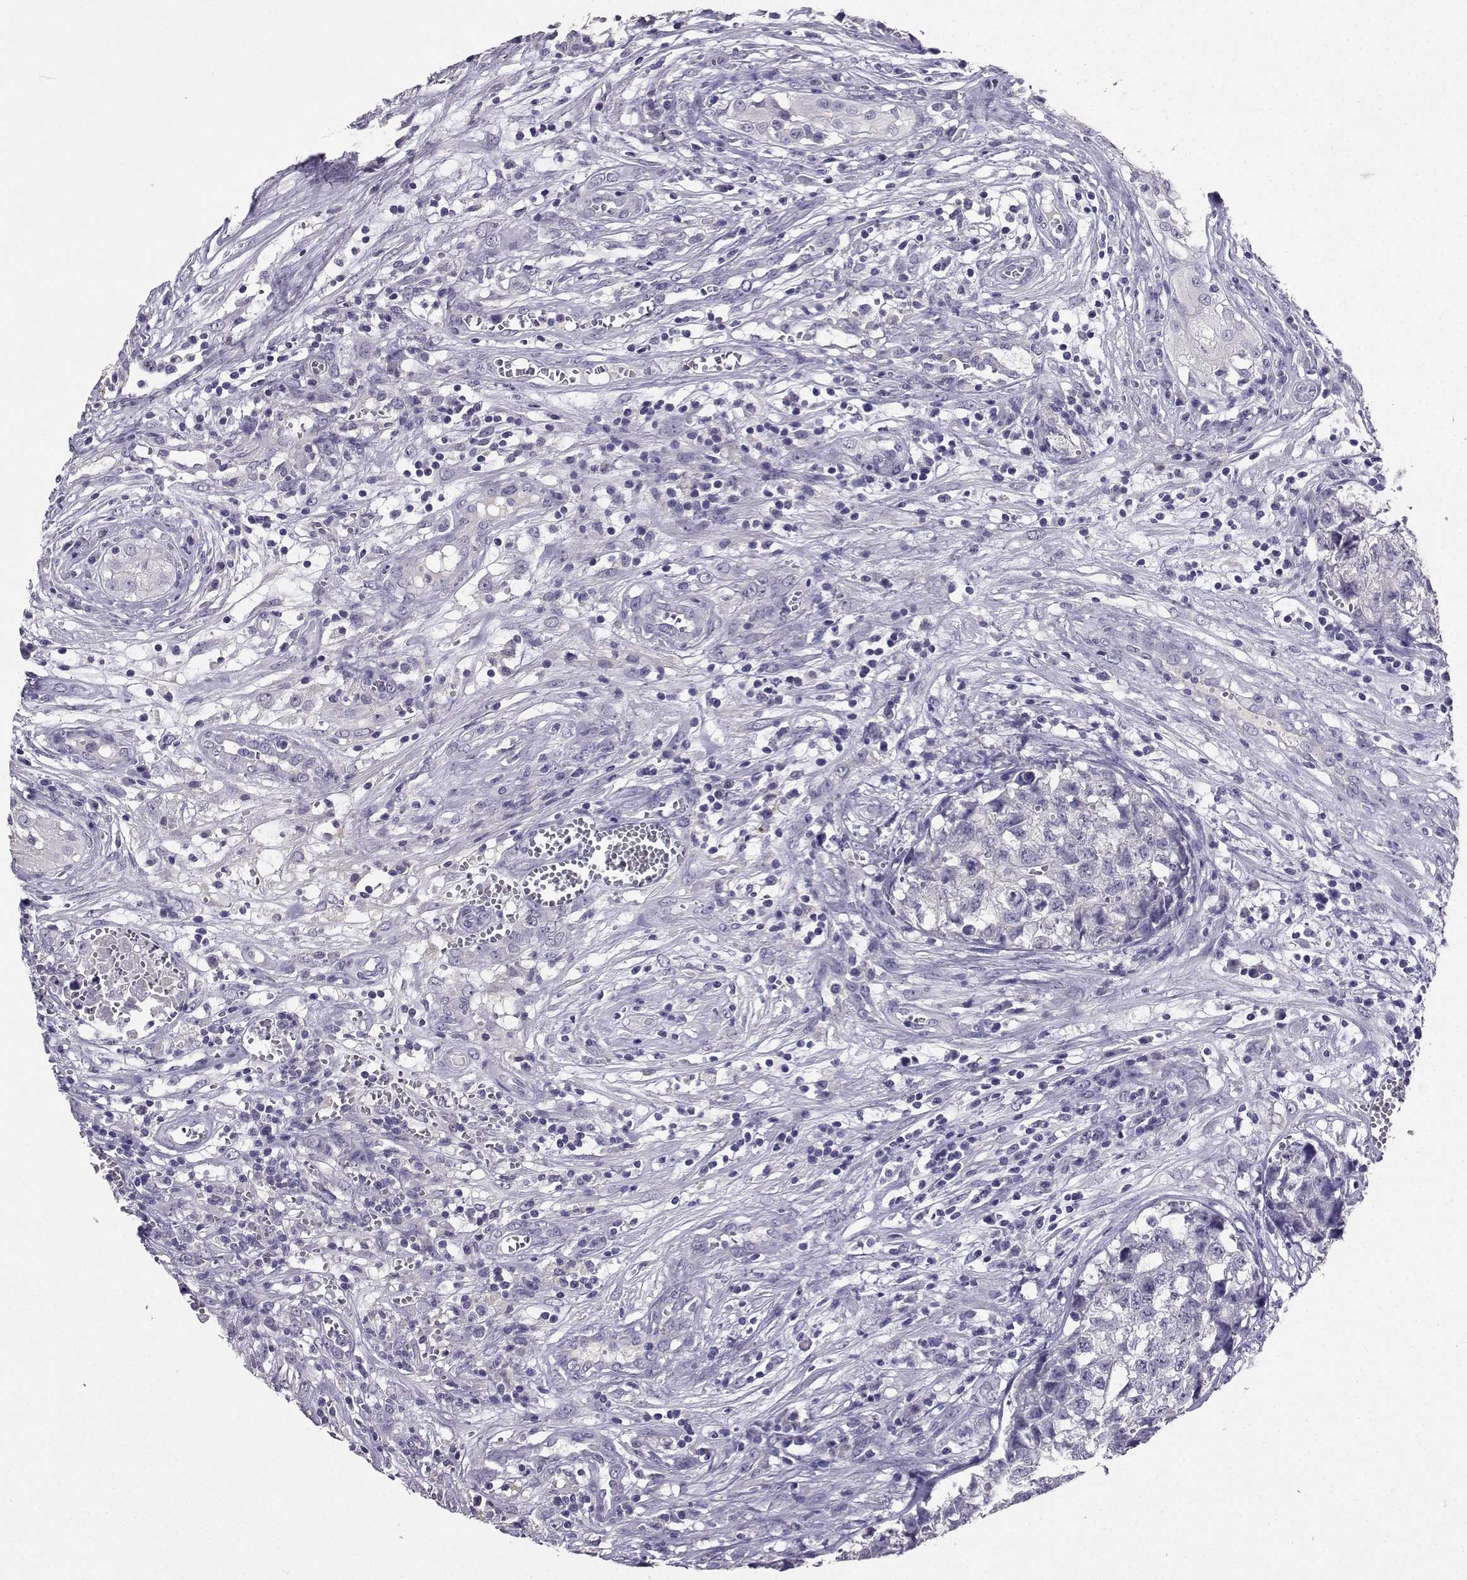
{"staining": {"intensity": "negative", "quantity": "none", "location": "none"}, "tissue": "testis cancer", "cell_type": "Tumor cells", "image_type": "cancer", "snomed": [{"axis": "morphology", "description": "Seminoma, NOS"}, {"axis": "morphology", "description": "Carcinoma, Embryonal, NOS"}, {"axis": "topography", "description": "Testis"}], "caption": "Testis cancer (embryonal carcinoma) was stained to show a protein in brown. There is no significant staining in tumor cells. Nuclei are stained in blue.", "gene": "SPAG11B", "patient": {"sex": "male", "age": 22}}